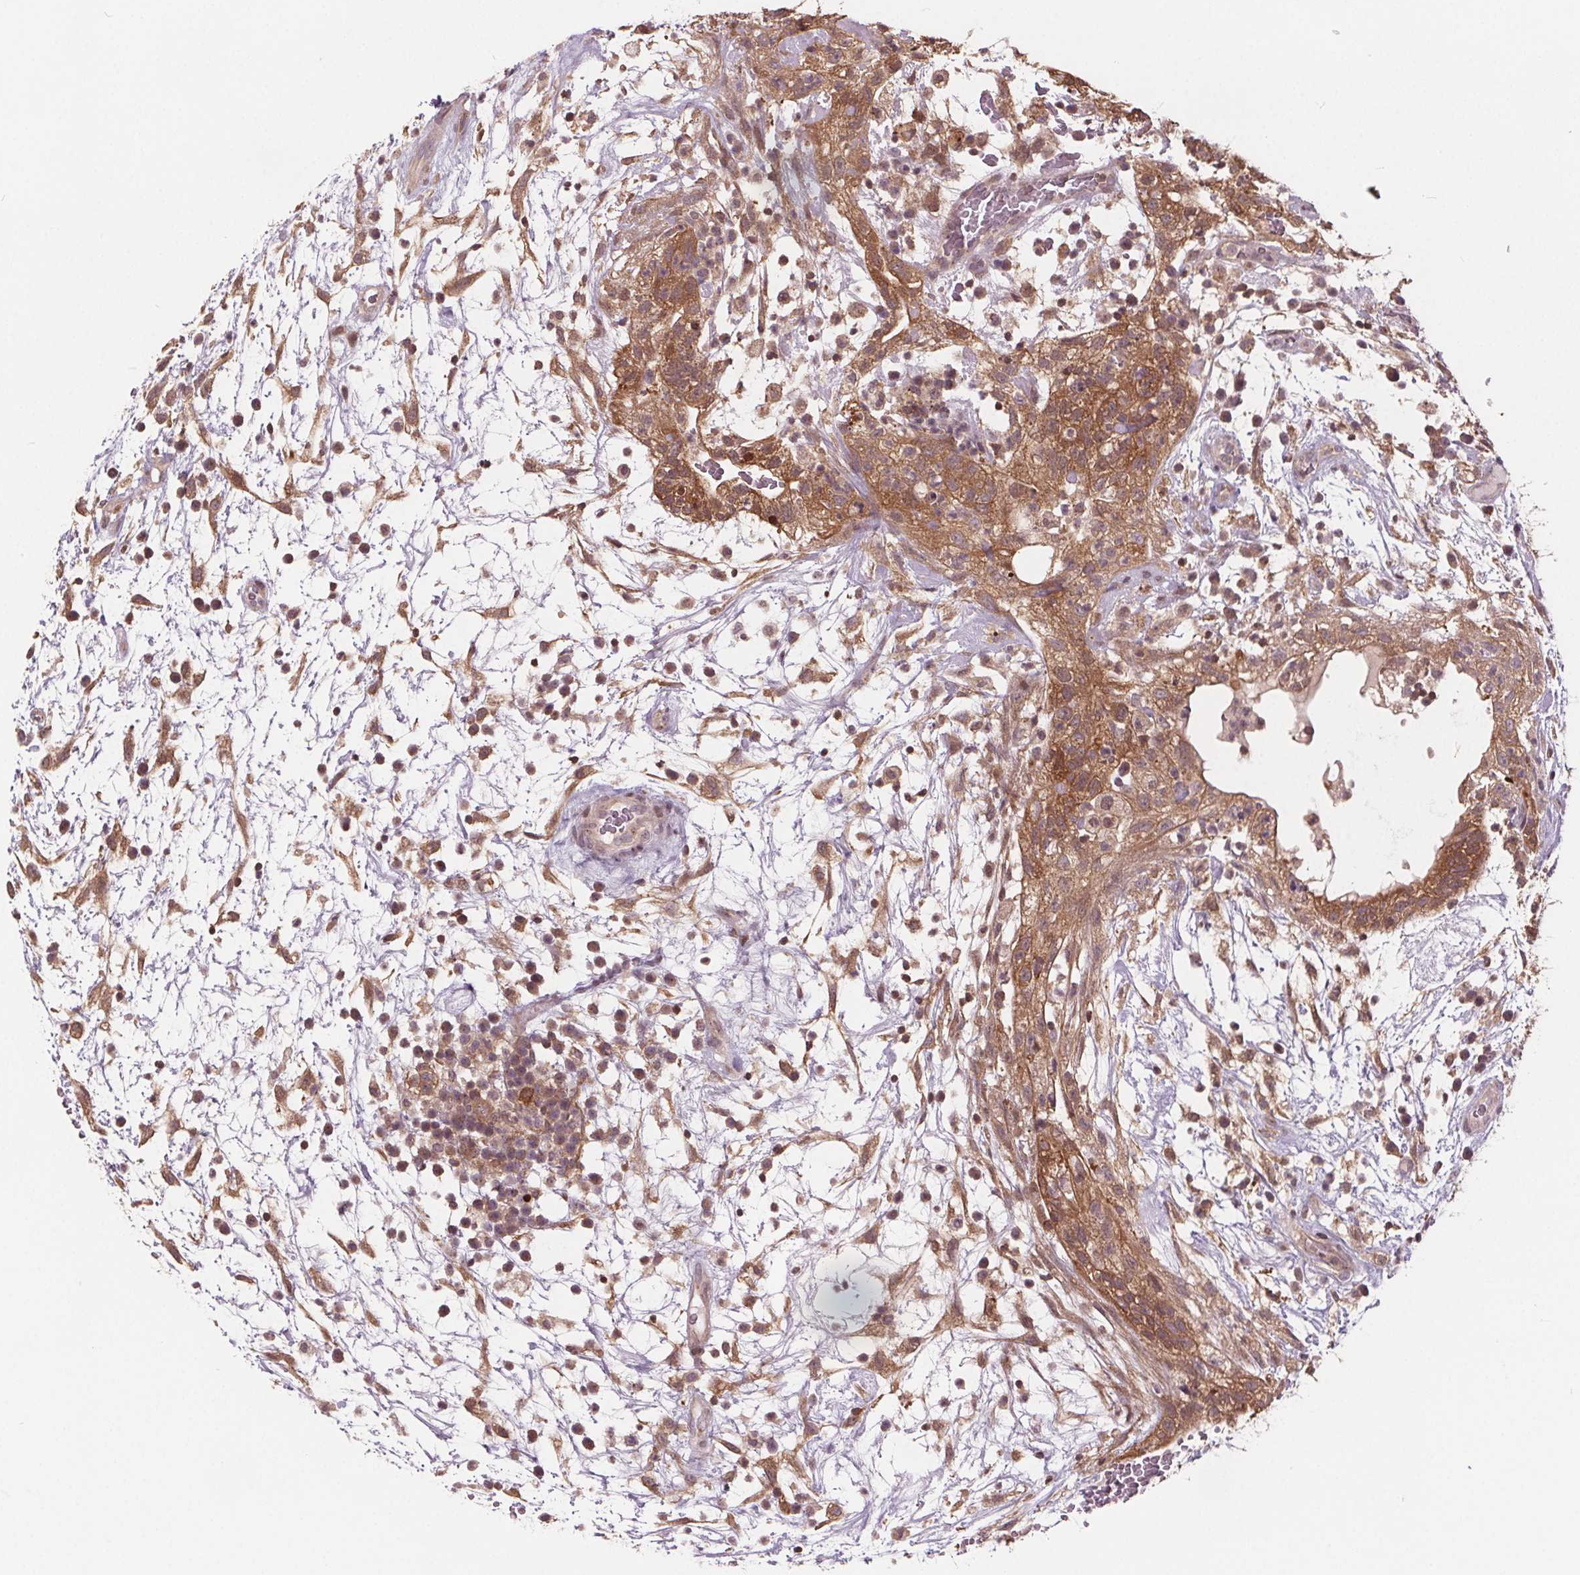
{"staining": {"intensity": "moderate", "quantity": ">75%", "location": "cytoplasmic/membranous,nuclear"}, "tissue": "testis cancer", "cell_type": "Tumor cells", "image_type": "cancer", "snomed": [{"axis": "morphology", "description": "Normal tissue, NOS"}, {"axis": "morphology", "description": "Carcinoma, Embryonal, NOS"}, {"axis": "topography", "description": "Testis"}], "caption": "Tumor cells show medium levels of moderate cytoplasmic/membranous and nuclear expression in approximately >75% of cells in human testis embryonal carcinoma.", "gene": "HIF1AN", "patient": {"sex": "male", "age": 32}}